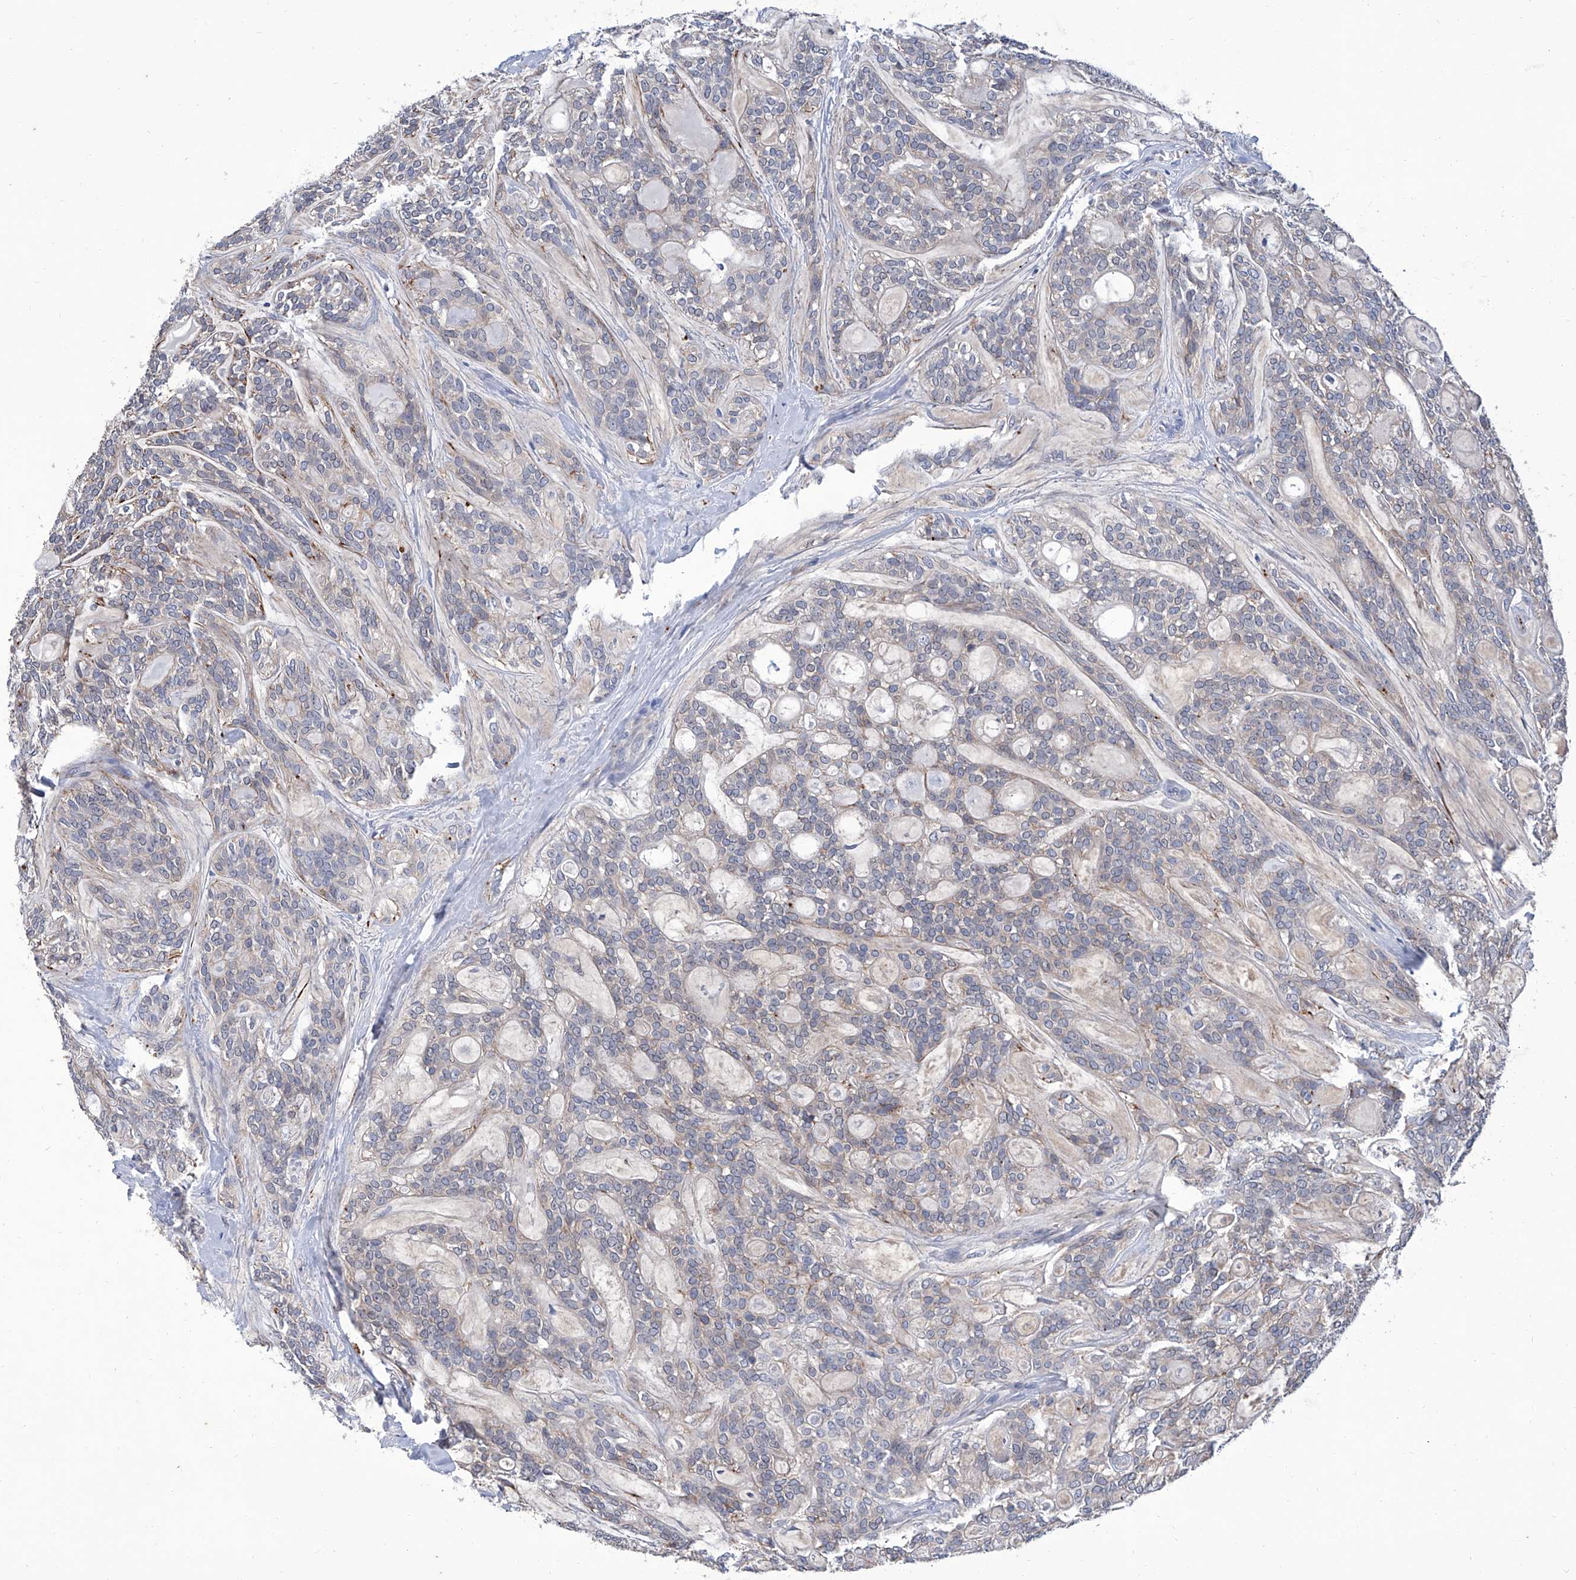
{"staining": {"intensity": "weak", "quantity": "<25%", "location": "cytoplasmic/membranous"}, "tissue": "head and neck cancer", "cell_type": "Tumor cells", "image_type": "cancer", "snomed": [{"axis": "morphology", "description": "Adenocarcinoma, NOS"}, {"axis": "topography", "description": "Head-Neck"}], "caption": "Tumor cells are negative for protein expression in human adenocarcinoma (head and neck).", "gene": "GPT", "patient": {"sex": "male", "age": 66}}